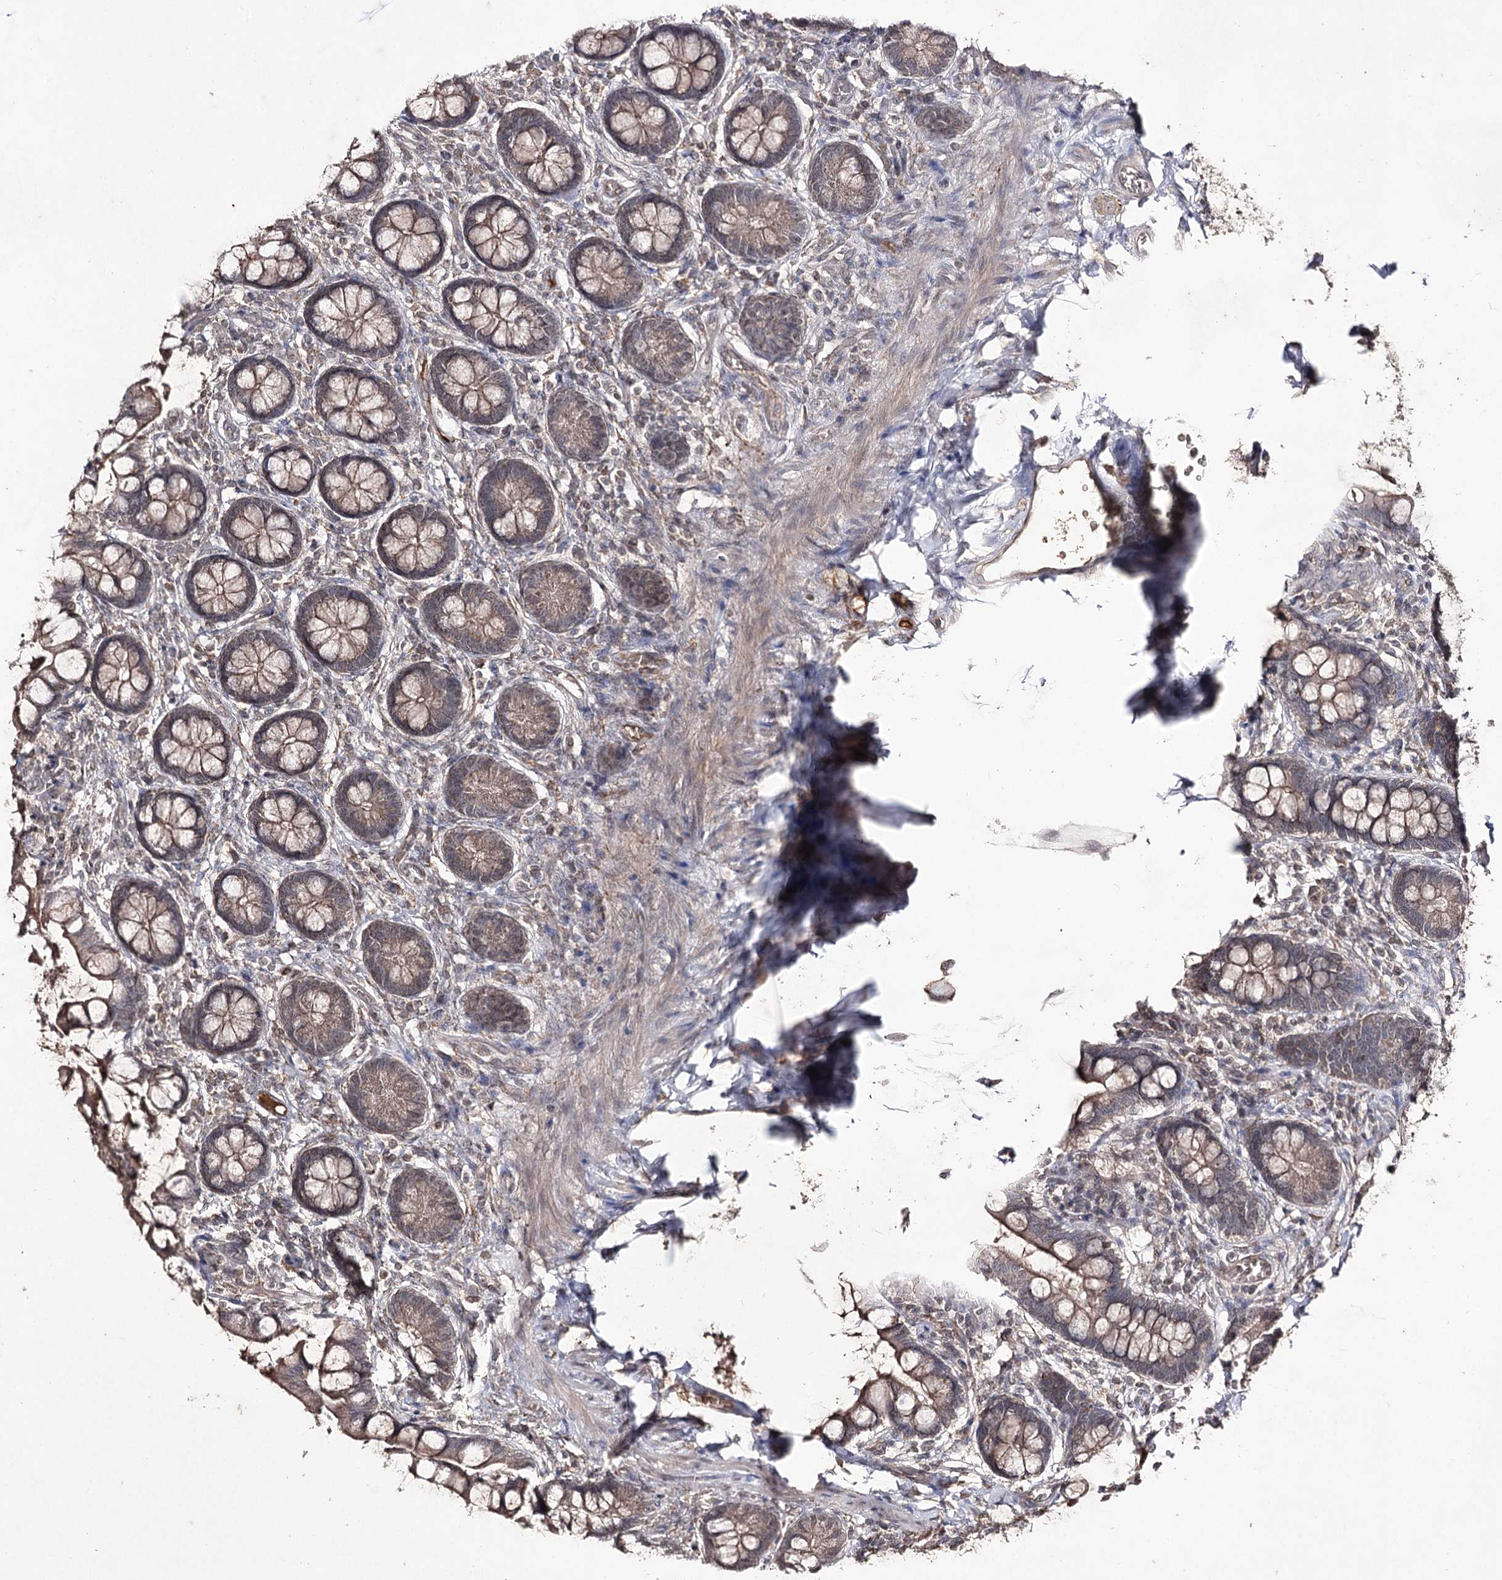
{"staining": {"intensity": "moderate", "quantity": ">75%", "location": "cytoplasmic/membranous"}, "tissue": "small intestine", "cell_type": "Glandular cells", "image_type": "normal", "snomed": [{"axis": "morphology", "description": "Normal tissue, NOS"}, {"axis": "topography", "description": "Small intestine"}], "caption": "Normal small intestine shows moderate cytoplasmic/membranous expression in approximately >75% of glandular cells, visualized by immunohistochemistry.", "gene": "SYNGR3", "patient": {"sex": "male", "age": 52}}